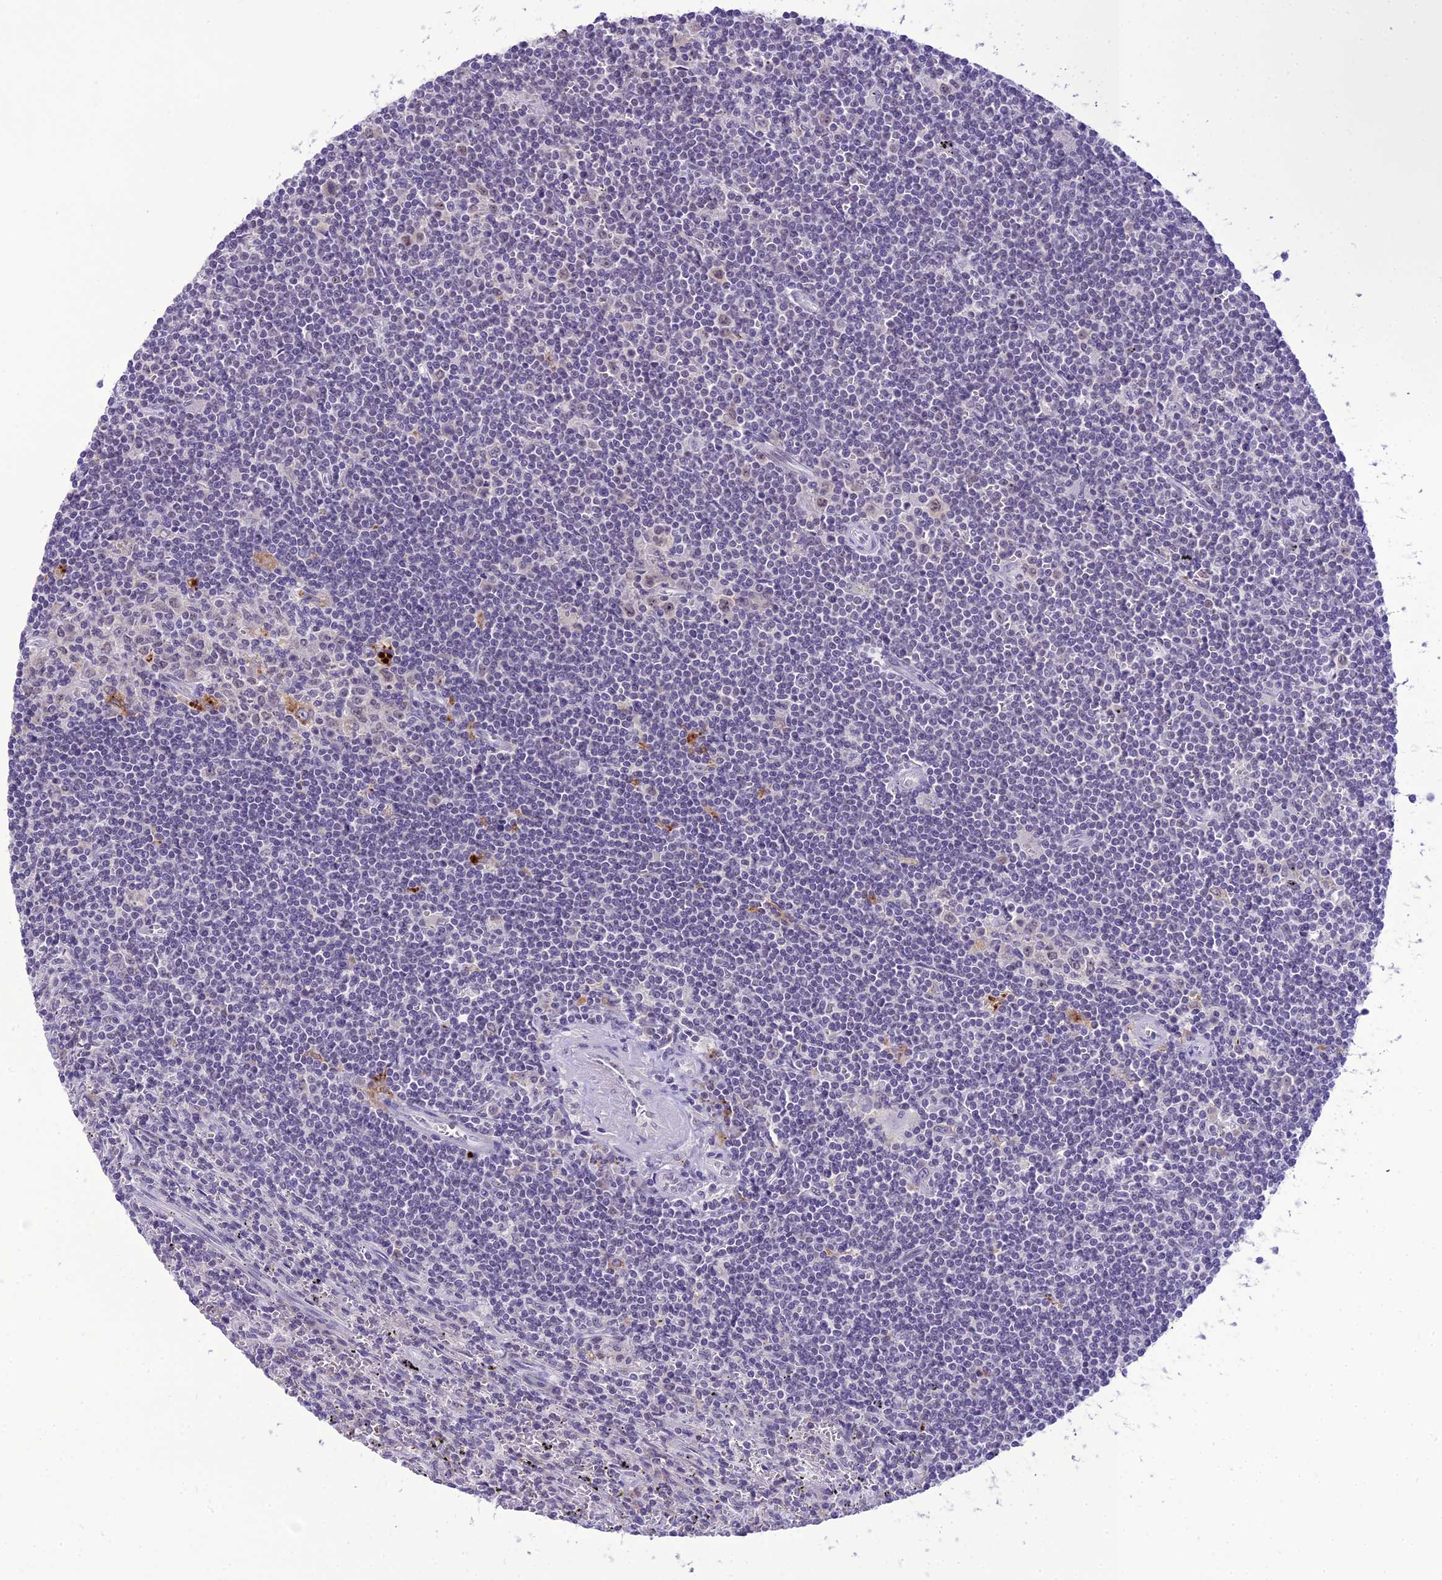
{"staining": {"intensity": "negative", "quantity": "none", "location": "none"}, "tissue": "lymphoma", "cell_type": "Tumor cells", "image_type": "cancer", "snomed": [{"axis": "morphology", "description": "Malignant lymphoma, non-Hodgkin's type, Low grade"}, {"axis": "topography", "description": "Spleen"}], "caption": "This is an IHC photomicrograph of lymphoma. There is no staining in tumor cells.", "gene": "SH3RF3", "patient": {"sex": "male", "age": 76}}